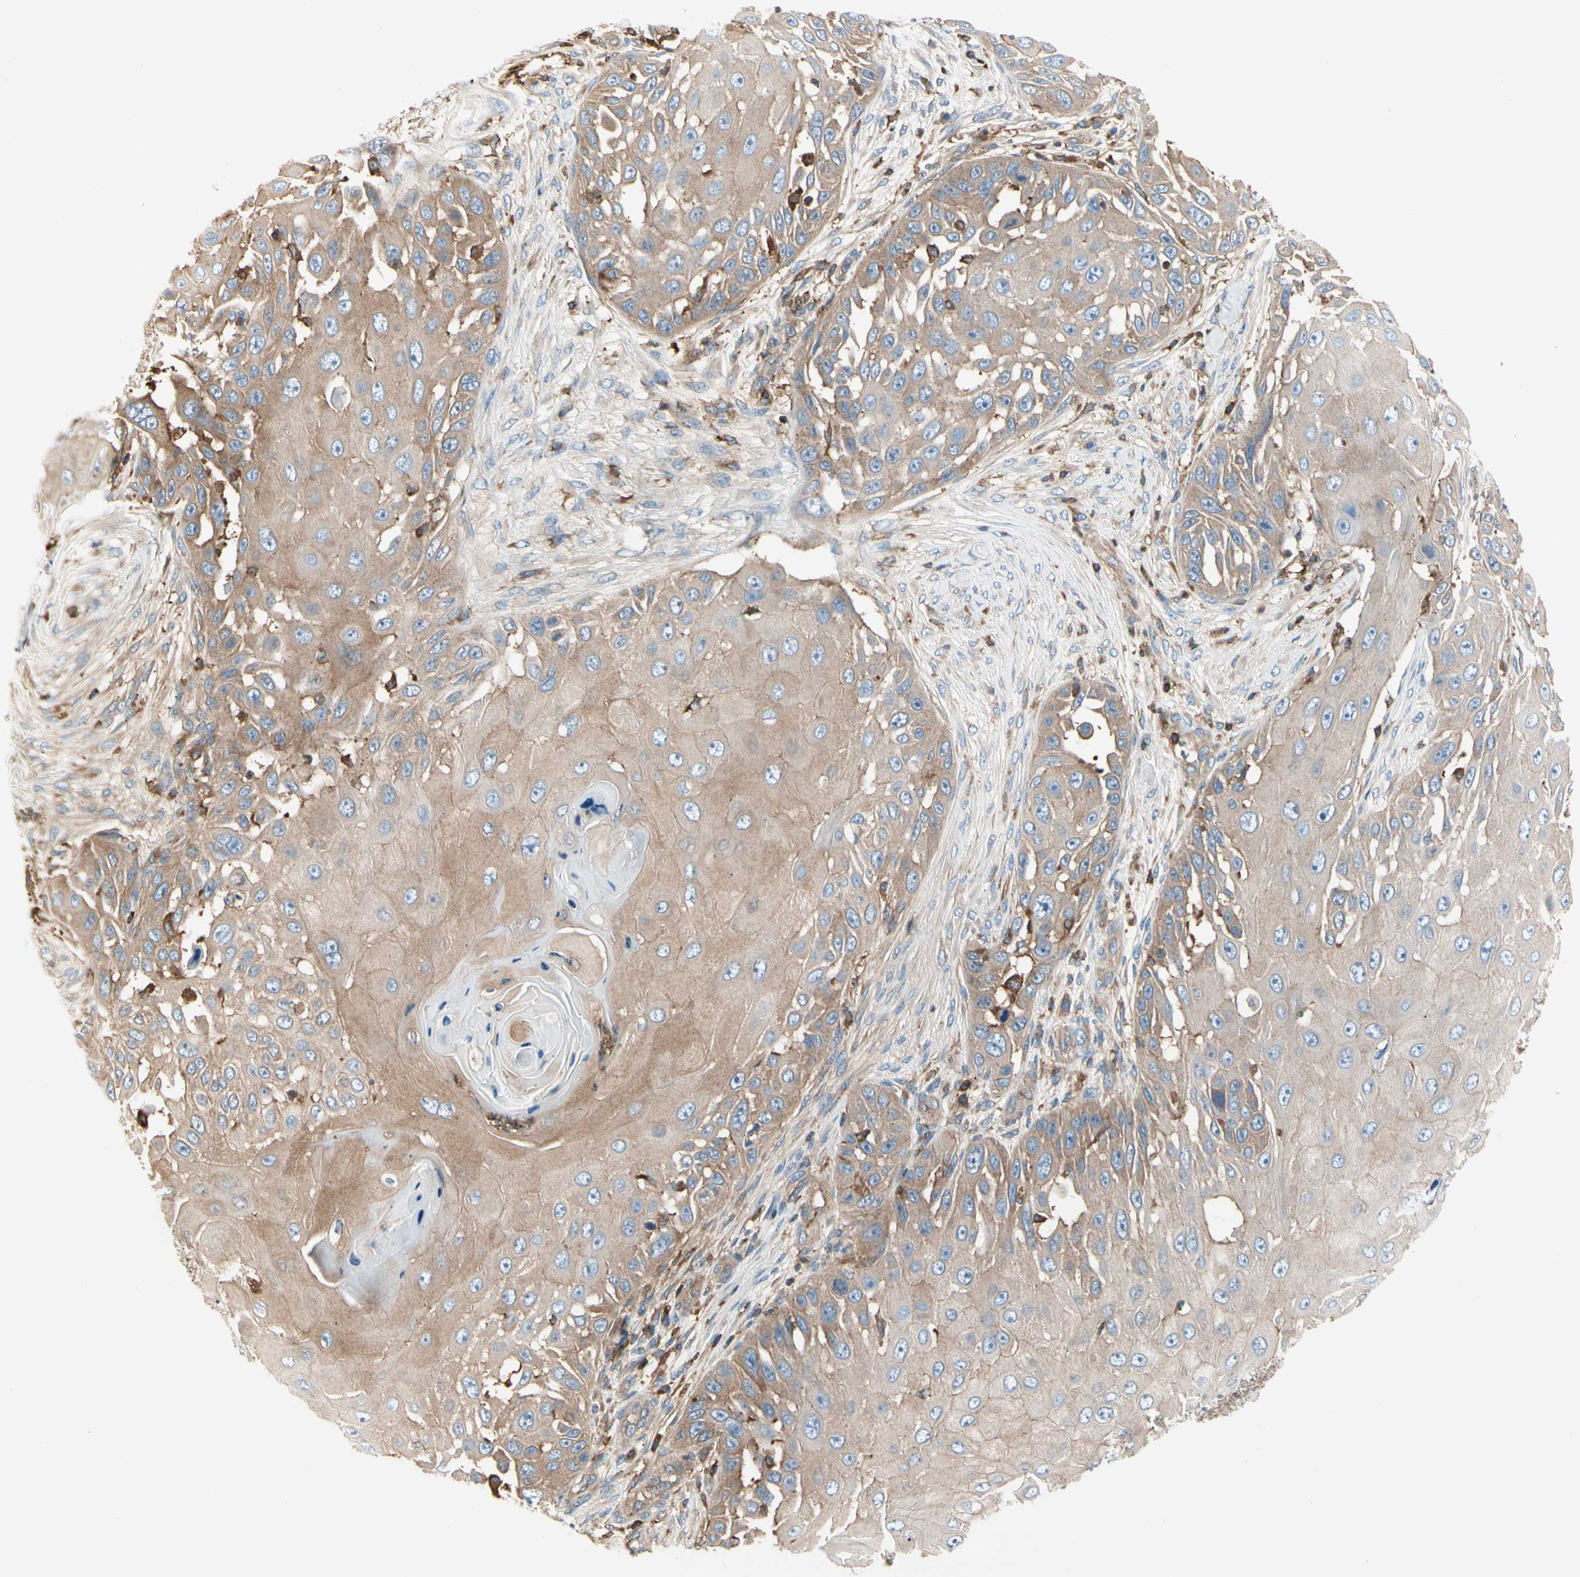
{"staining": {"intensity": "weak", "quantity": ">75%", "location": "cytoplasmic/membranous"}, "tissue": "skin cancer", "cell_type": "Tumor cells", "image_type": "cancer", "snomed": [{"axis": "morphology", "description": "Squamous cell carcinoma, NOS"}, {"axis": "topography", "description": "Skin"}], "caption": "Tumor cells reveal weak cytoplasmic/membranous expression in about >75% of cells in skin squamous cell carcinoma. The staining is performed using DAB brown chromogen to label protein expression. The nuclei are counter-stained blue using hematoxylin.", "gene": "CAPZA2", "patient": {"sex": "female", "age": 44}}